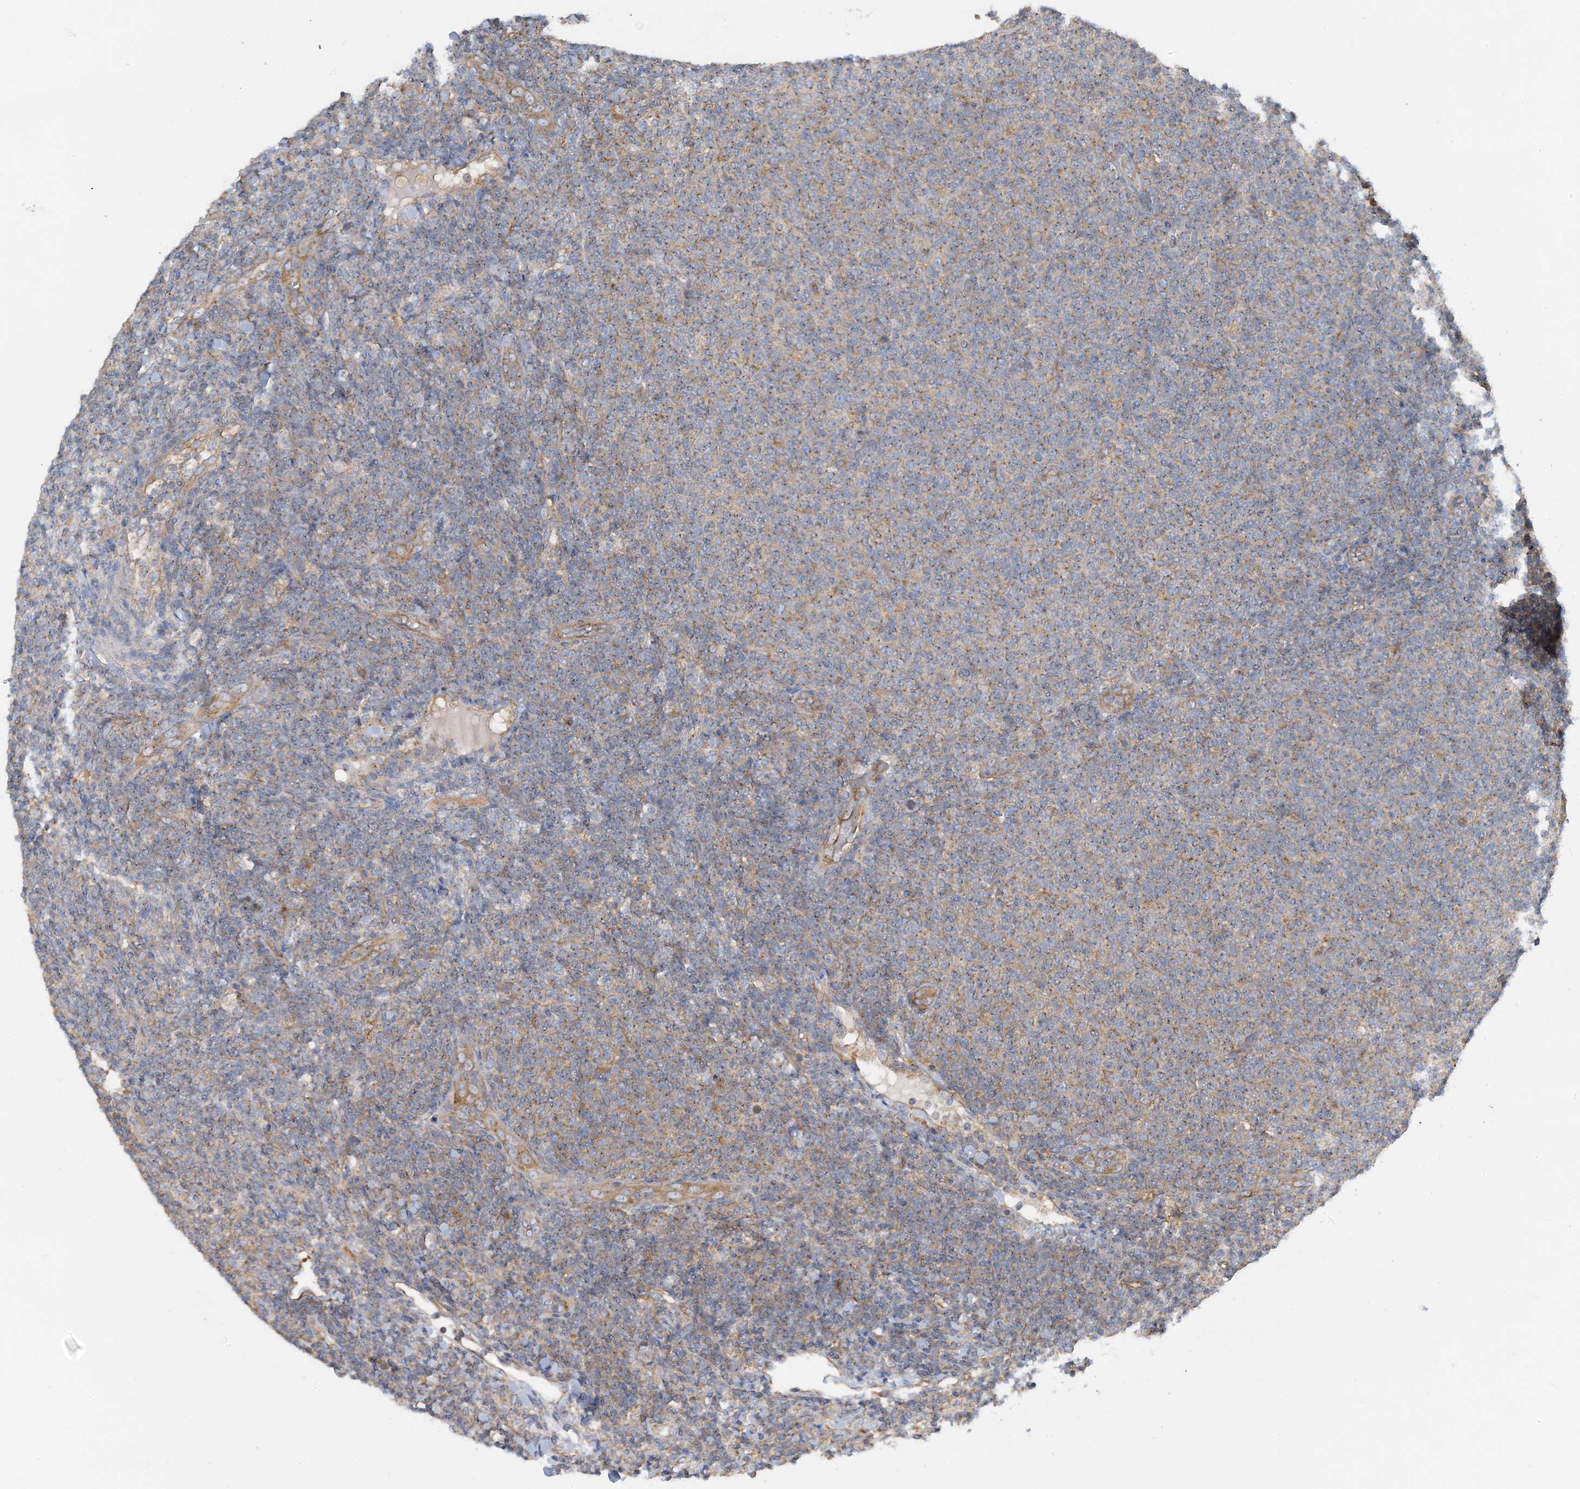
{"staining": {"intensity": "negative", "quantity": "none", "location": "none"}, "tissue": "lymphoma", "cell_type": "Tumor cells", "image_type": "cancer", "snomed": [{"axis": "morphology", "description": "Malignant lymphoma, non-Hodgkin's type, Low grade"}, {"axis": "topography", "description": "Lymph node"}], "caption": "High power microscopy image of an immunohistochemistry (IHC) image of malignant lymphoma, non-Hodgkin's type (low-grade), revealing no significant positivity in tumor cells.", "gene": "SIDT1", "patient": {"sex": "male", "age": 66}}